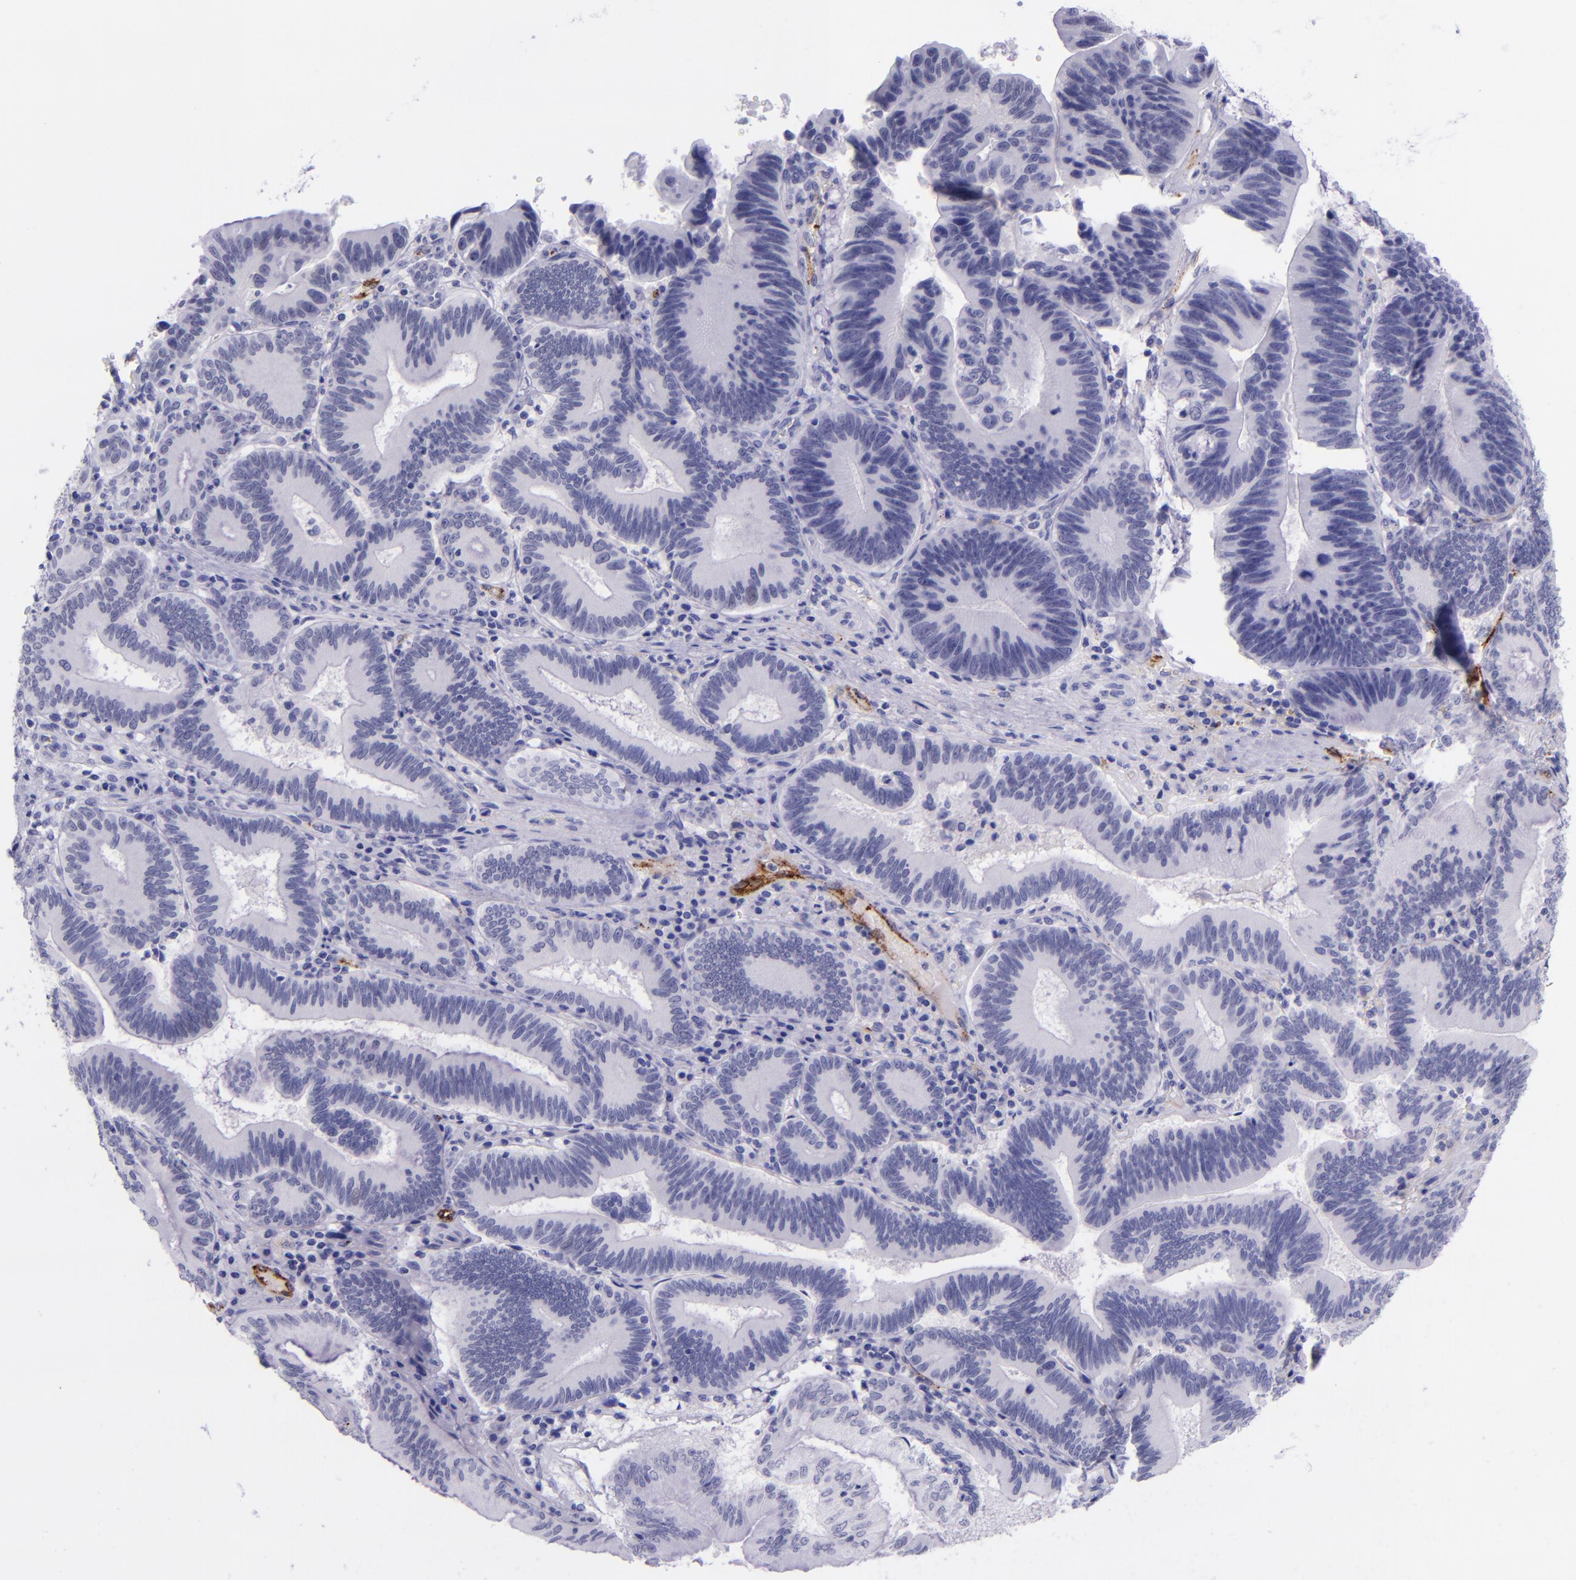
{"staining": {"intensity": "negative", "quantity": "none", "location": "none"}, "tissue": "pancreatic cancer", "cell_type": "Tumor cells", "image_type": "cancer", "snomed": [{"axis": "morphology", "description": "Adenocarcinoma, NOS"}, {"axis": "topography", "description": "Pancreas"}], "caption": "High power microscopy photomicrograph of an immunohistochemistry histopathology image of pancreatic cancer (adenocarcinoma), revealing no significant expression in tumor cells.", "gene": "SELE", "patient": {"sex": "male", "age": 82}}